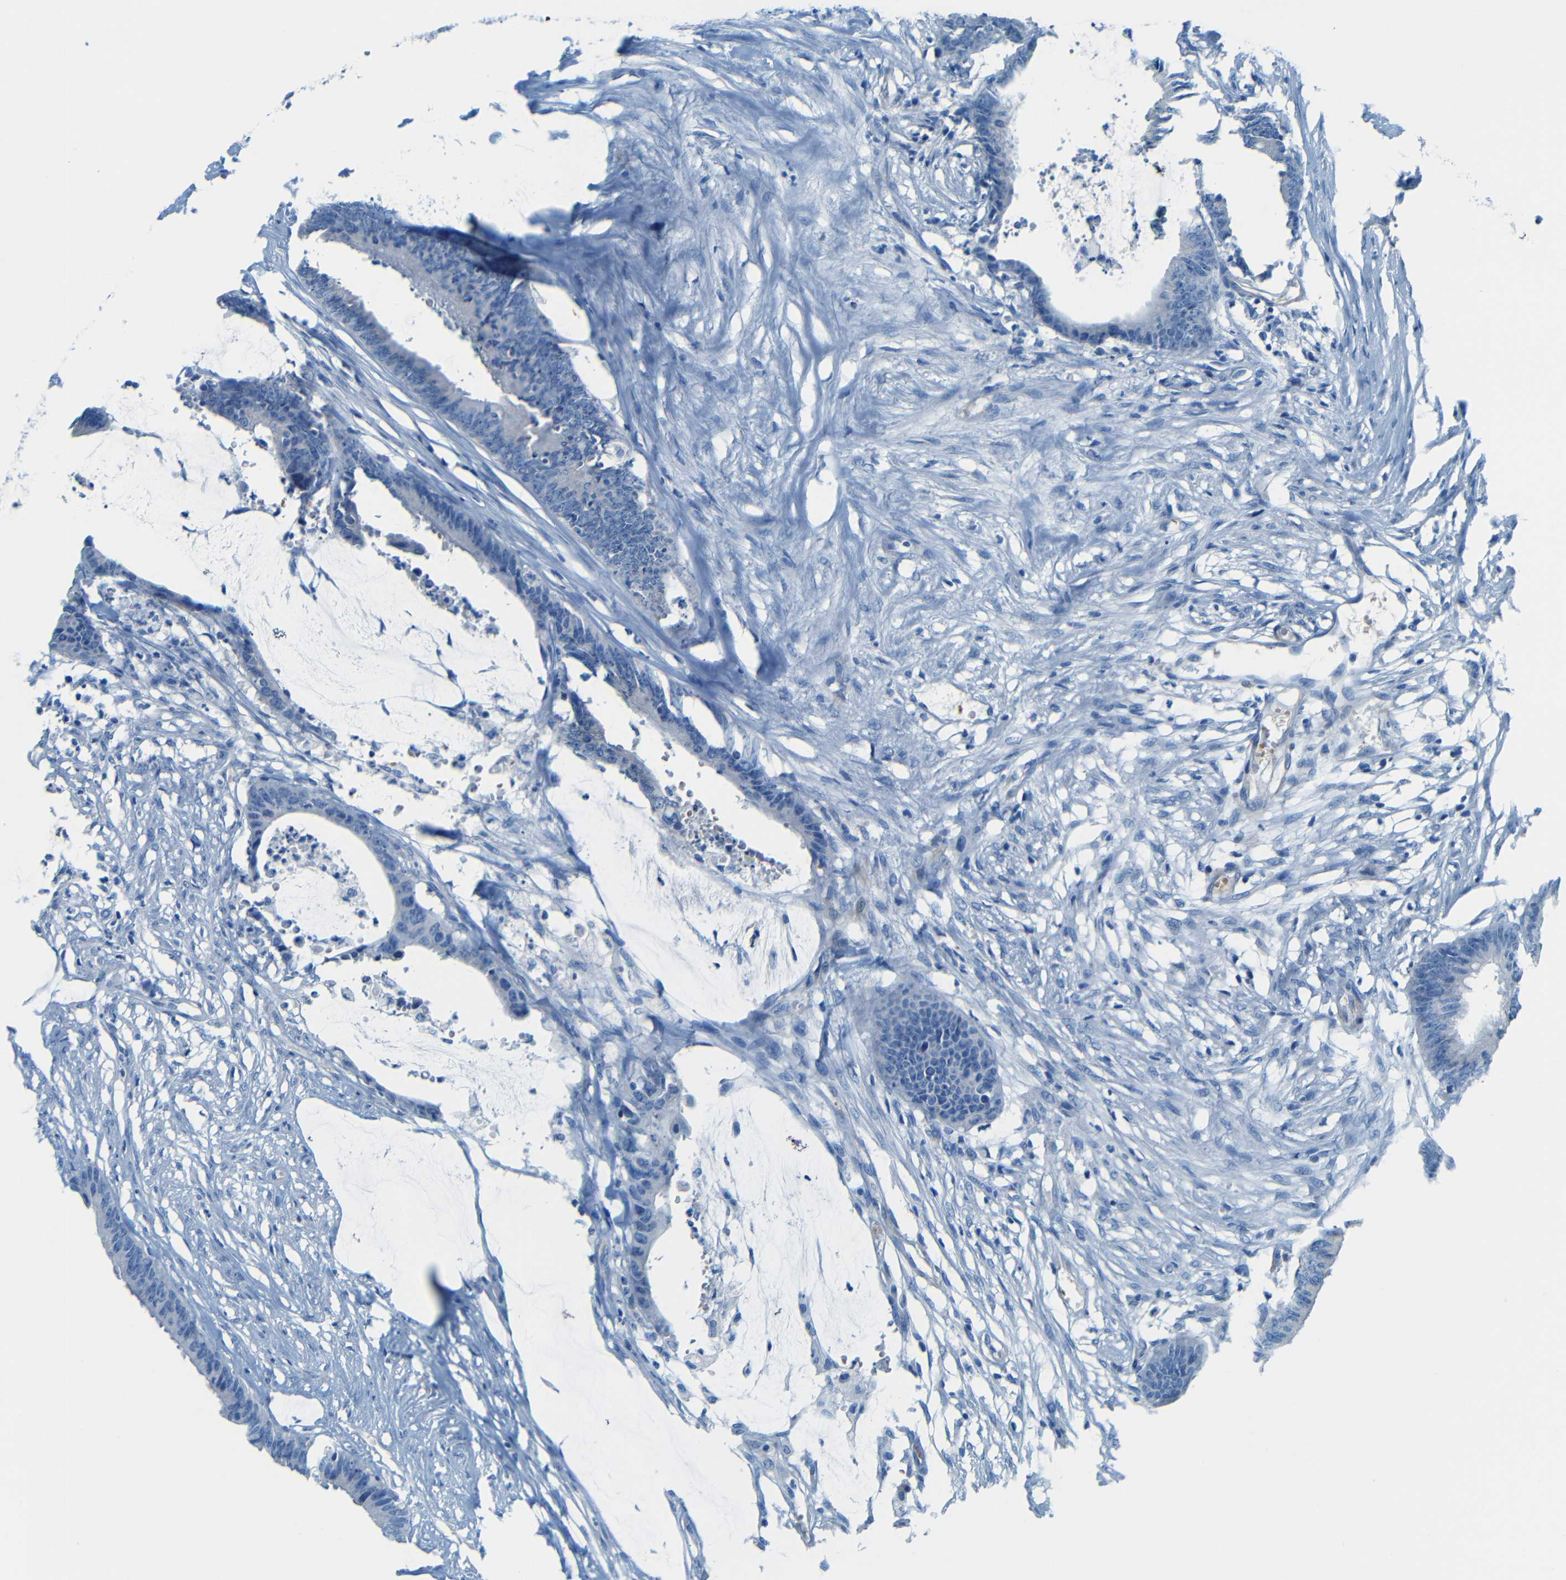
{"staining": {"intensity": "negative", "quantity": "none", "location": "none"}, "tissue": "colorectal cancer", "cell_type": "Tumor cells", "image_type": "cancer", "snomed": [{"axis": "morphology", "description": "Adenocarcinoma, NOS"}, {"axis": "topography", "description": "Rectum"}], "caption": "This is a histopathology image of immunohistochemistry (IHC) staining of colorectal cancer (adenocarcinoma), which shows no staining in tumor cells.", "gene": "MAP2", "patient": {"sex": "female", "age": 66}}